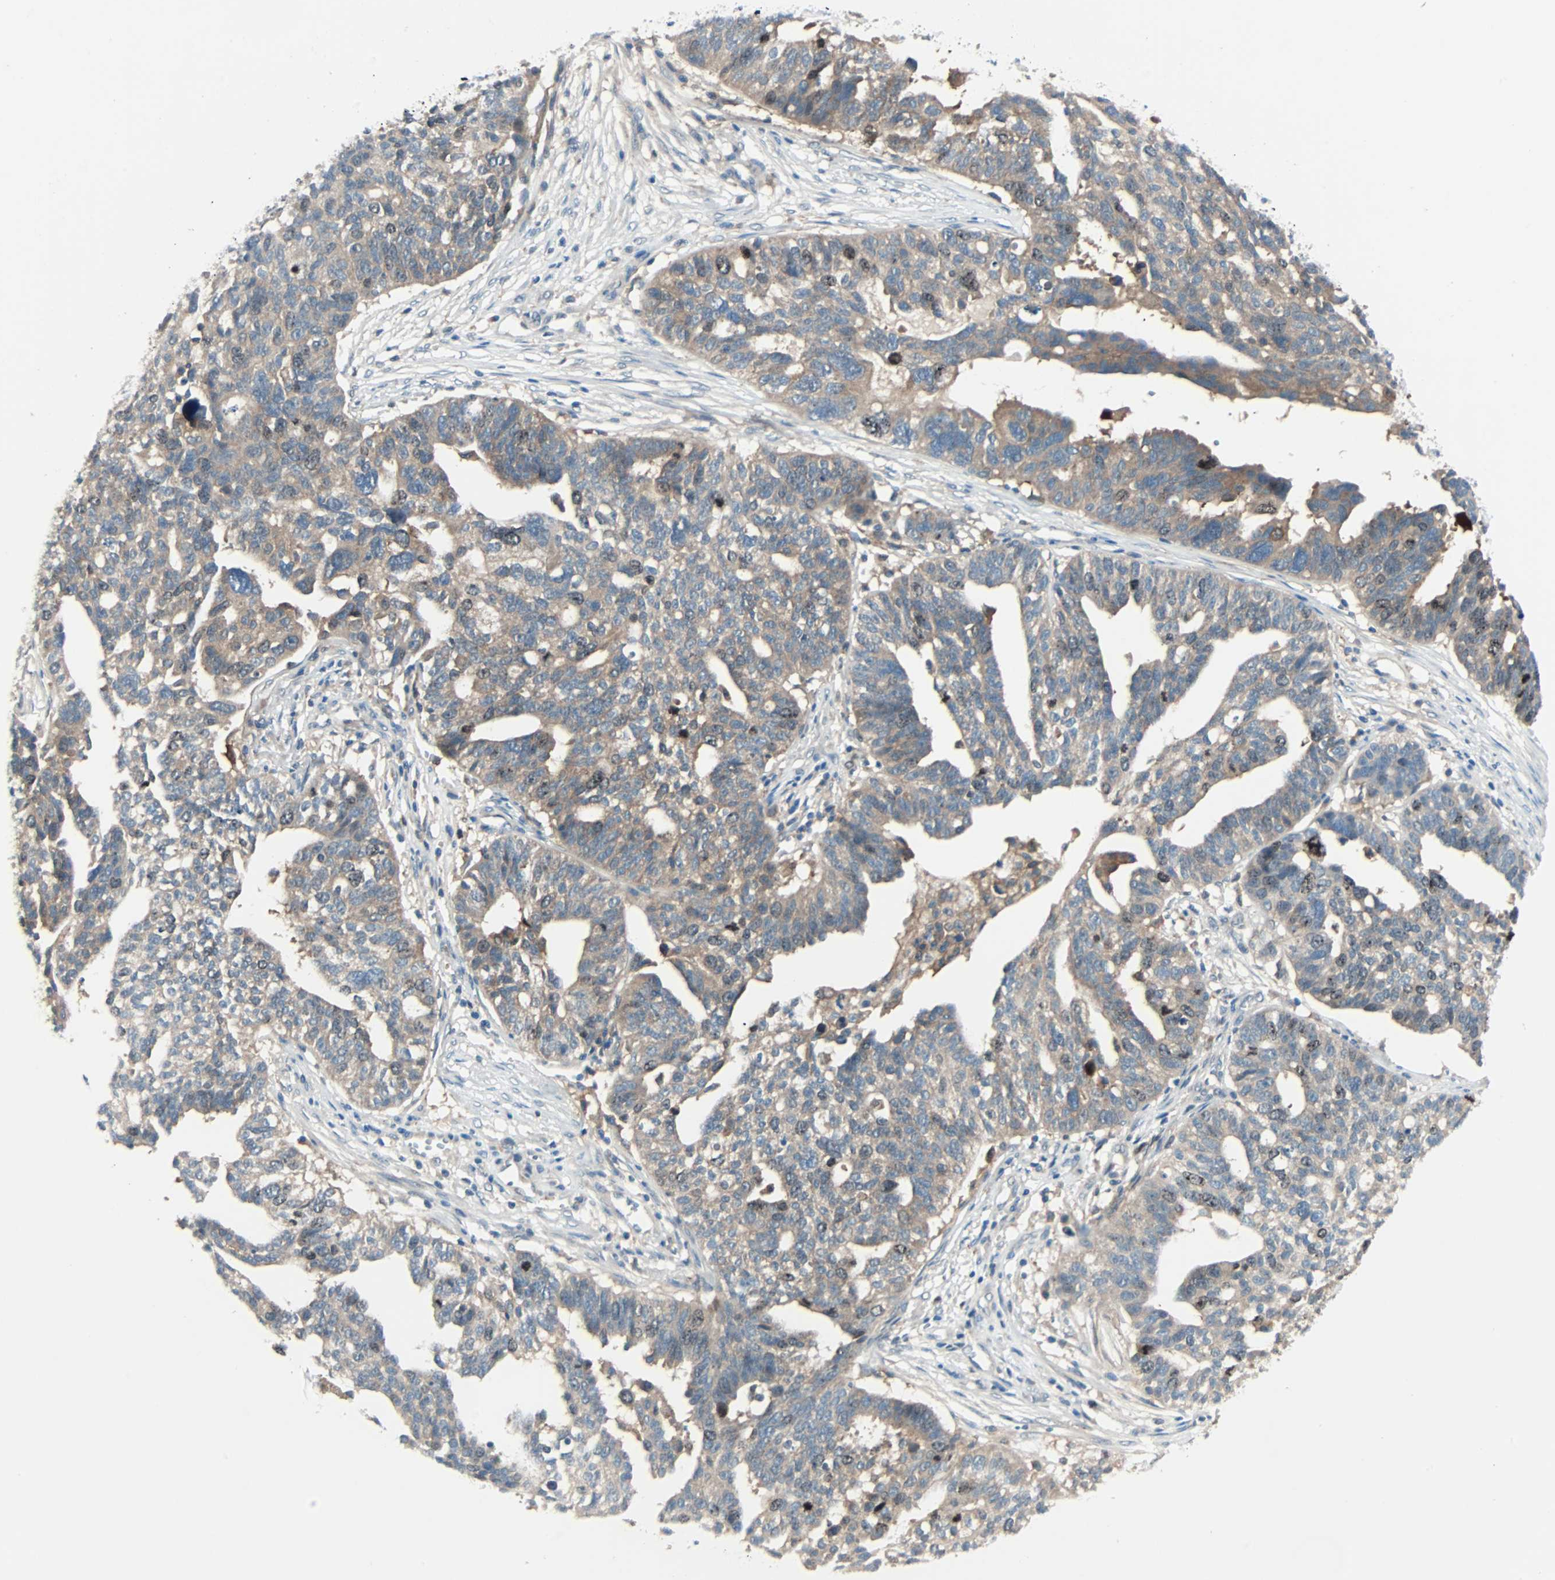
{"staining": {"intensity": "moderate", "quantity": ">75%", "location": "cytoplasmic/membranous"}, "tissue": "ovarian cancer", "cell_type": "Tumor cells", "image_type": "cancer", "snomed": [{"axis": "morphology", "description": "Cystadenocarcinoma, serous, NOS"}, {"axis": "topography", "description": "Ovary"}], "caption": "Tumor cells reveal medium levels of moderate cytoplasmic/membranous positivity in about >75% of cells in human ovarian serous cystadenocarcinoma.", "gene": "SMIM8", "patient": {"sex": "female", "age": 59}}